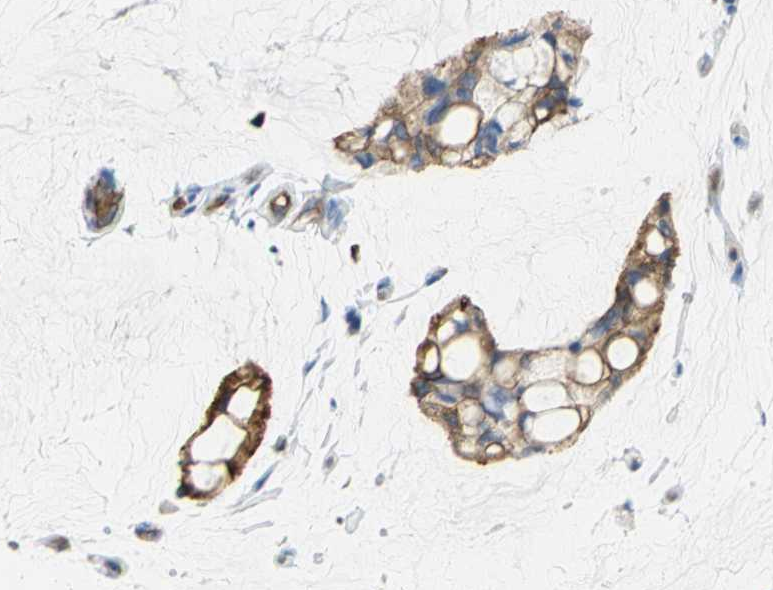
{"staining": {"intensity": "strong", "quantity": ">75%", "location": "cytoplasmic/membranous"}, "tissue": "ovarian cancer", "cell_type": "Tumor cells", "image_type": "cancer", "snomed": [{"axis": "morphology", "description": "Cystadenocarcinoma, mucinous, NOS"}, {"axis": "topography", "description": "Ovary"}], "caption": "Ovarian mucinous cystadenocarcinoma stained for a protein shows strong cytoplasmic/membranous positivity in tumor cells.", "gene": "FLNB", "patient": {"sex": "female", "age": 39}}